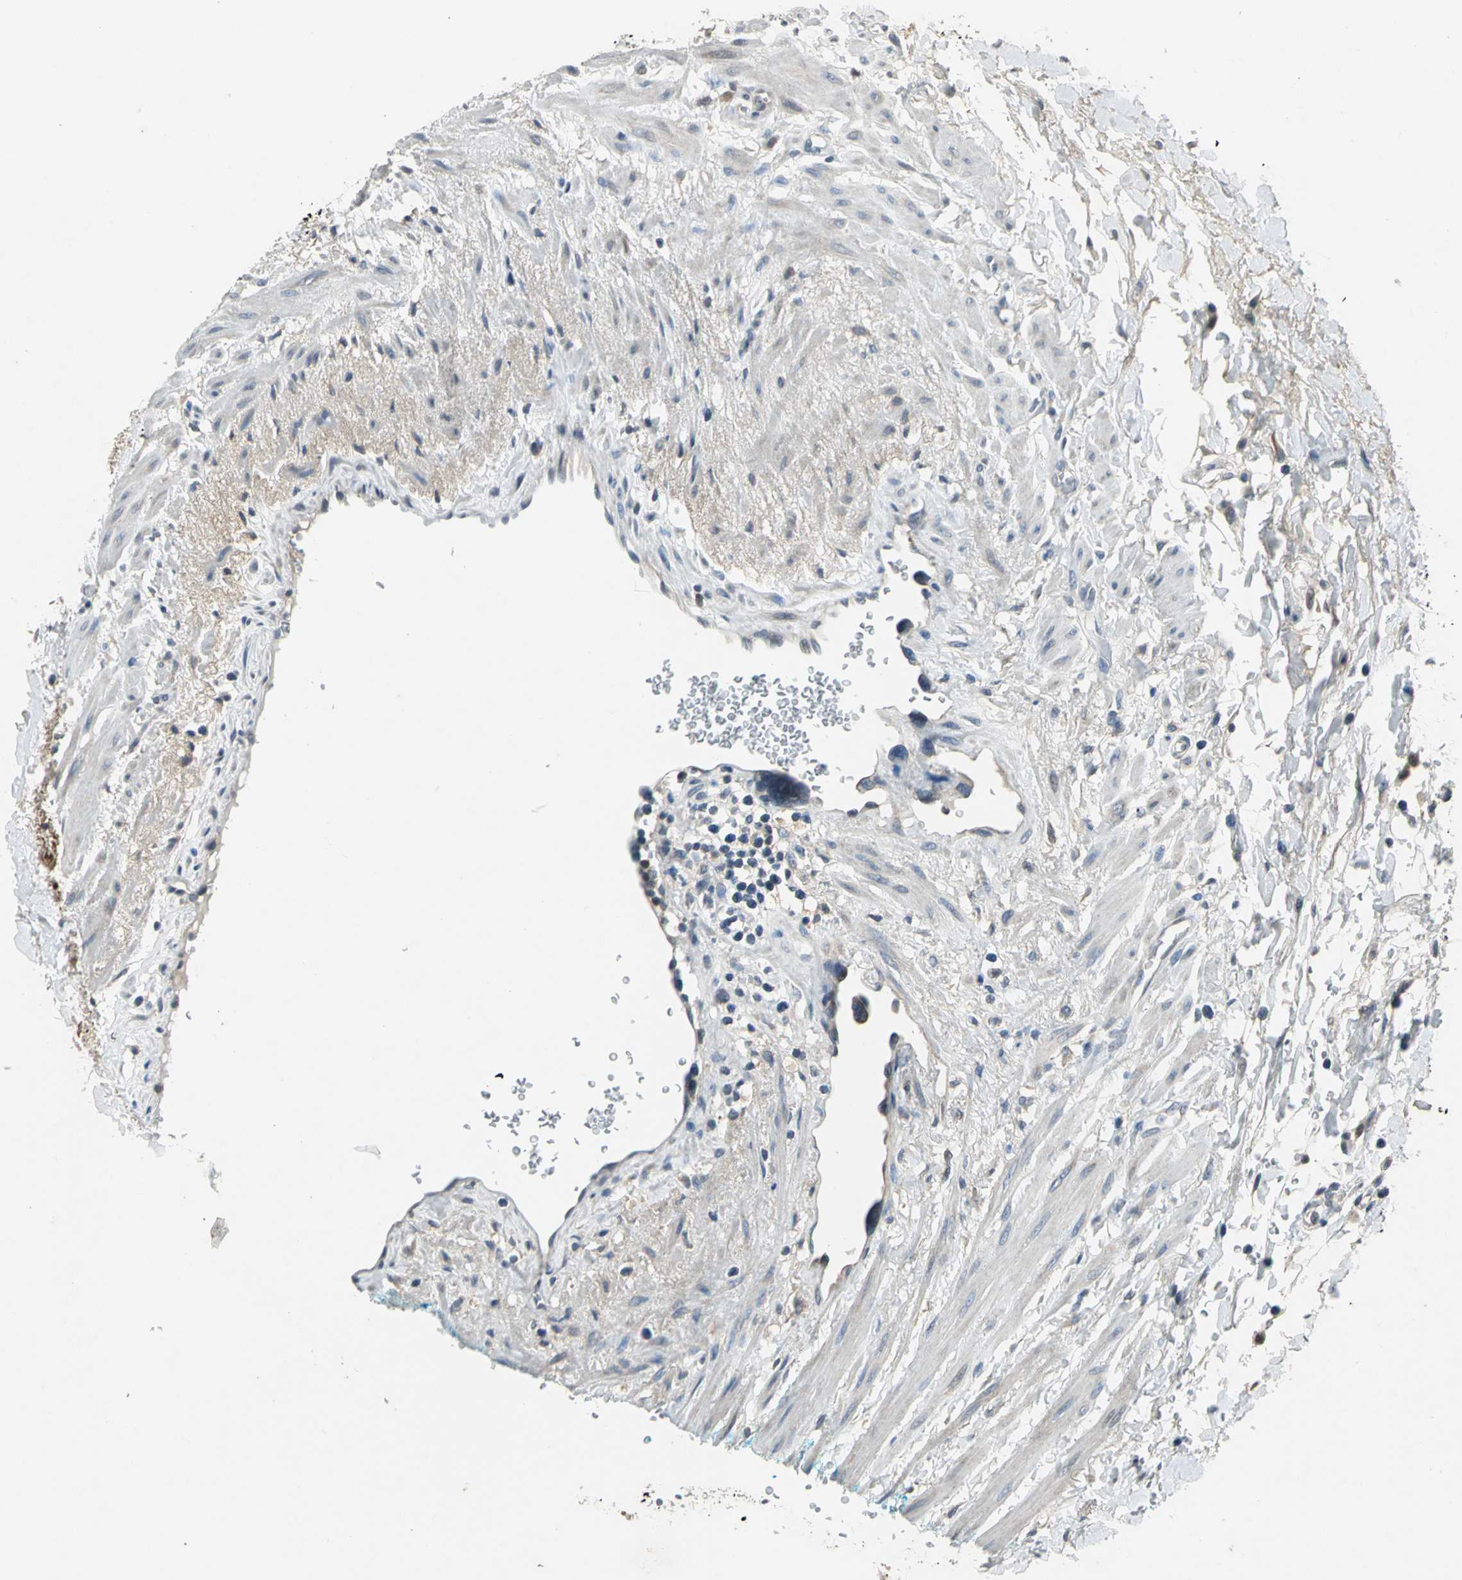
{"staining": {"intensity": "negative", "quantity": "none", "location": "none"}, "tissue": "adipose tissue", "cell_type": "Adipocytes", "image_type": "normal", "snomed": [{"axis": "morphology", "description": "Normal tissue, NOS"}, {"axis": "topography", "description": "Soft tissue"}, {"axis": "topography", "description": "Peripheral nerve tissue"}], "caption": "High power microscopy photomicrograph of an immunohistochemistry (IHC) photomicrograph of benign adipose tissue, revealing no significant expression in adipocytes.", "gene": "JADE3", "patient": {"sex": "female", "age": 71}}